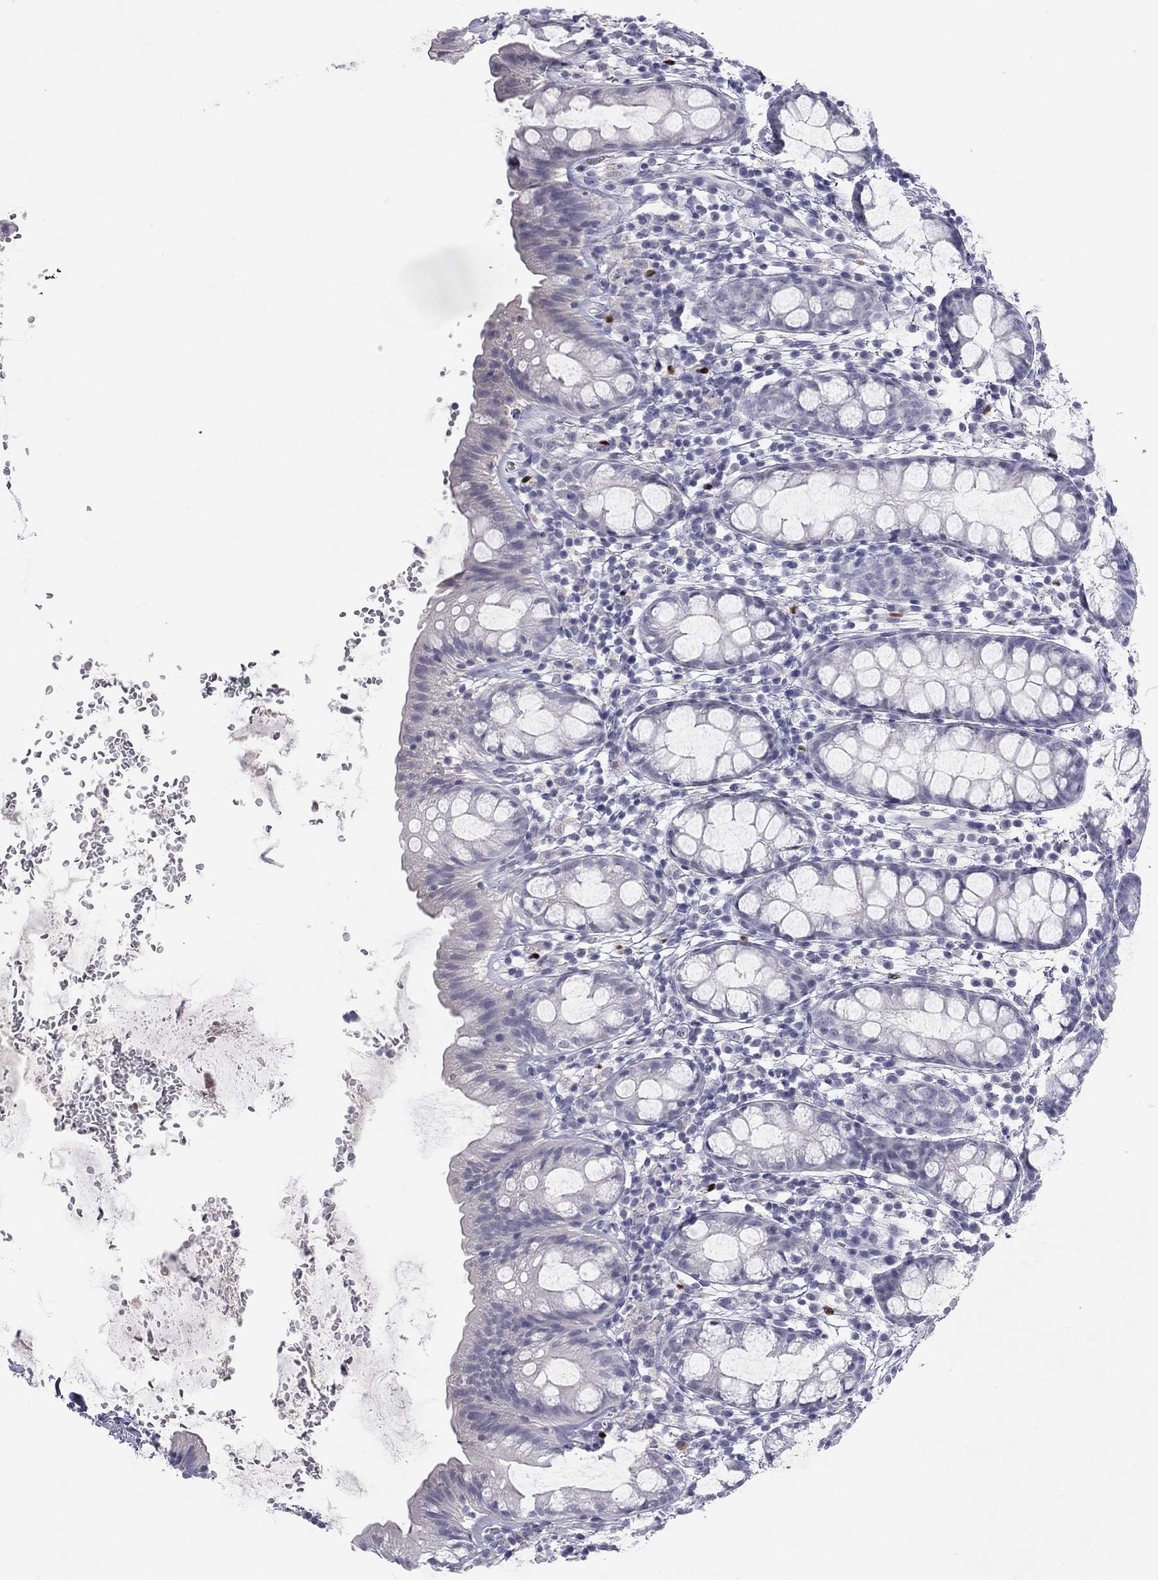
{"staining": {"intensity": "negative", "quantity": "none", "location": "none"}, "tissue": "rectum", "cell_type": "Glandular cells", "image_type": "normal", "snomed": [{"axis": "morphology", "description": "Normal tissue, NOS"}, {"axis": "topography", "description": "Rectum"}], "caption": "High magnification brightfield microscopy of unremarkable rectum stained with DAB (brown) and counterstained with hematoxylin (blue): glandular cells show no significant staining. Nuclei are stained in blue.", "gene": "TFAP2B", "patient": {"sex": "male", "age": 57}}